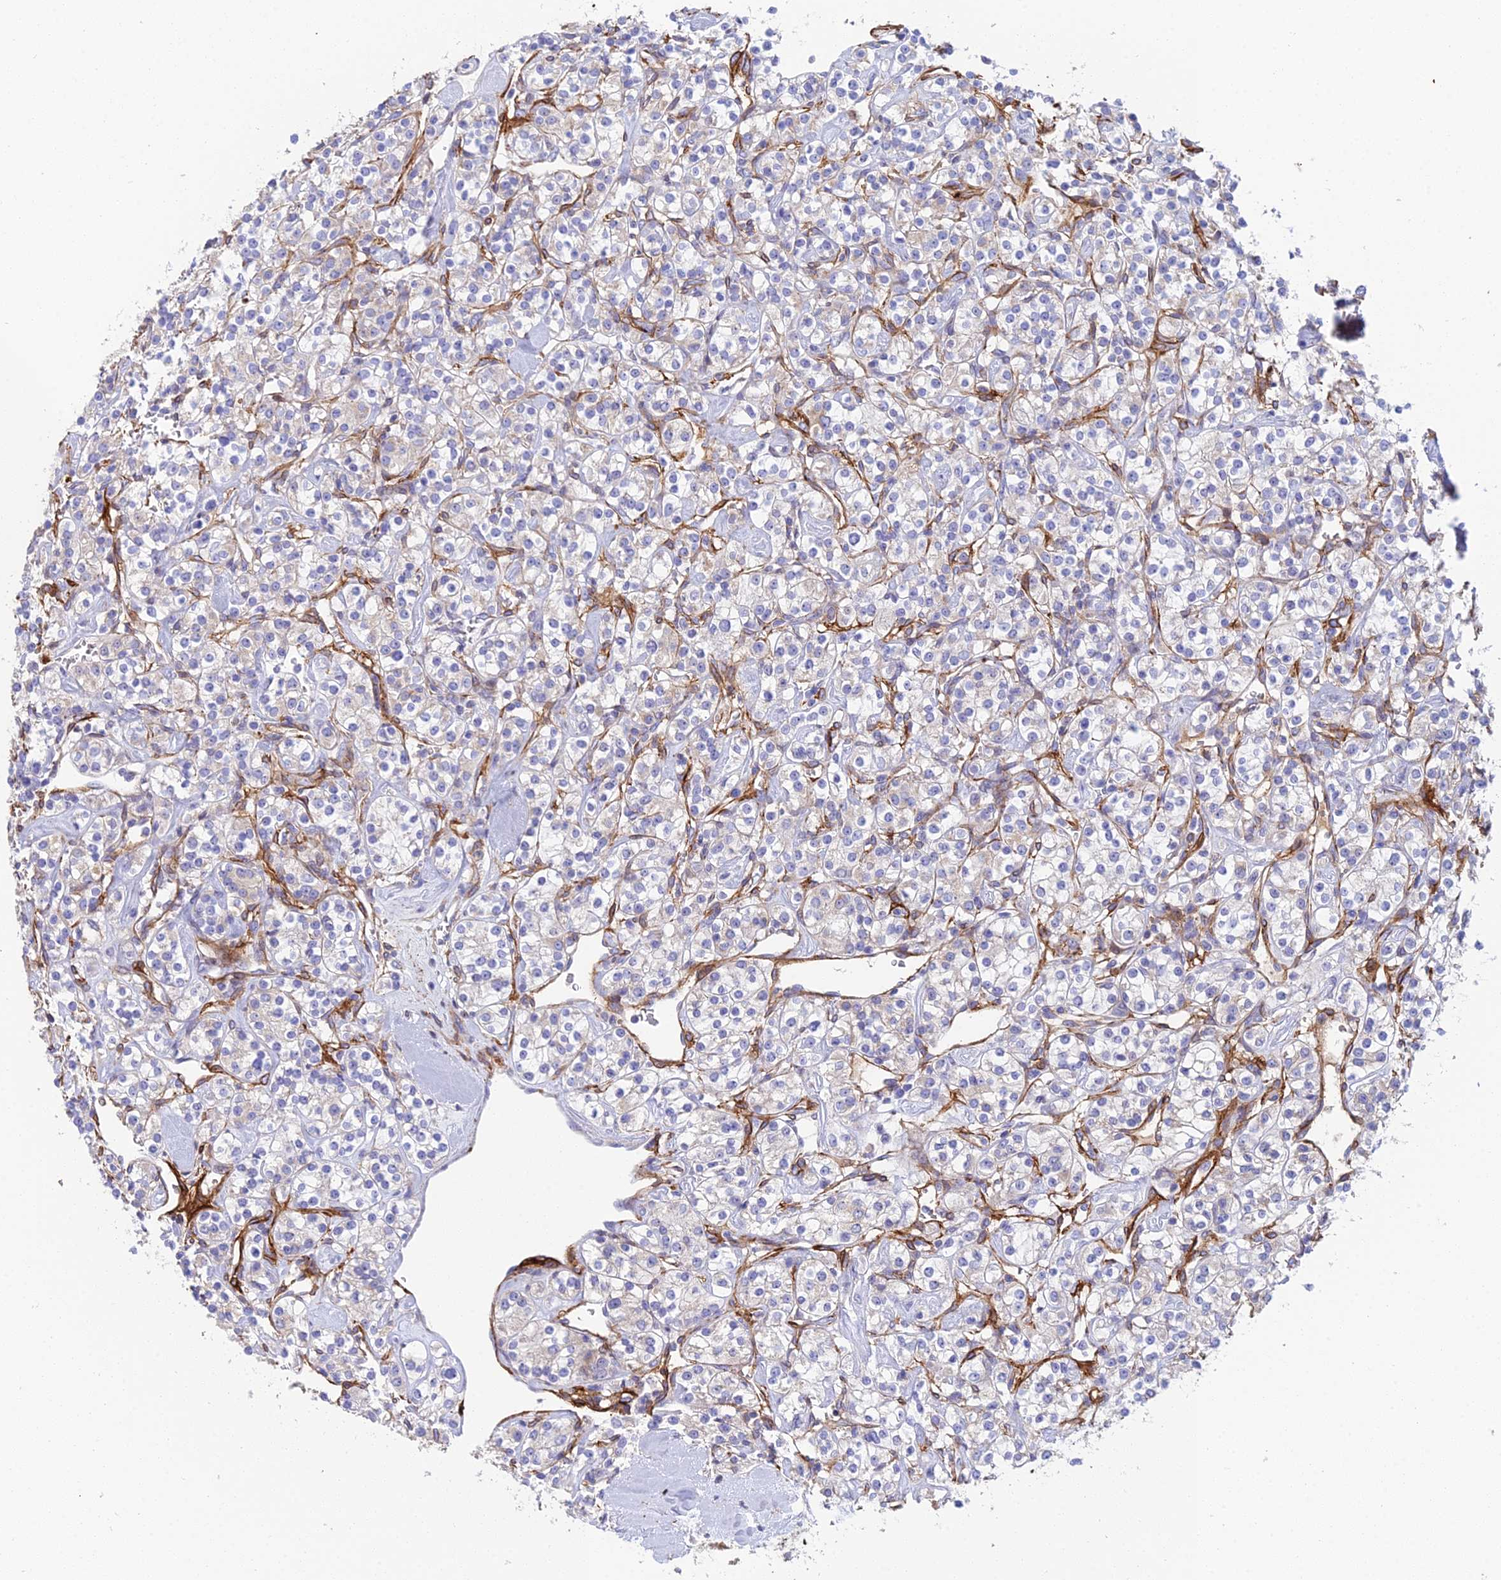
{"staining": {"intensity": "negative", "quantity": "none", "location": "none"}, "tissue": "renal cancer", "cell_type": "Tumor cells", "image_type": "cancer", "snomed": [{"axis": "morphology", "description": "Adenocarcinoma, NOS"}, {"axis": "topography", "description": "Kidney"}], "caption": "Protein analysis of renal cancer exhibits no significant expression in tumor cells. Nuclei are stained in blue.", "gene": "CSPG4", "patient": {"sex": "male", "age": 77}}